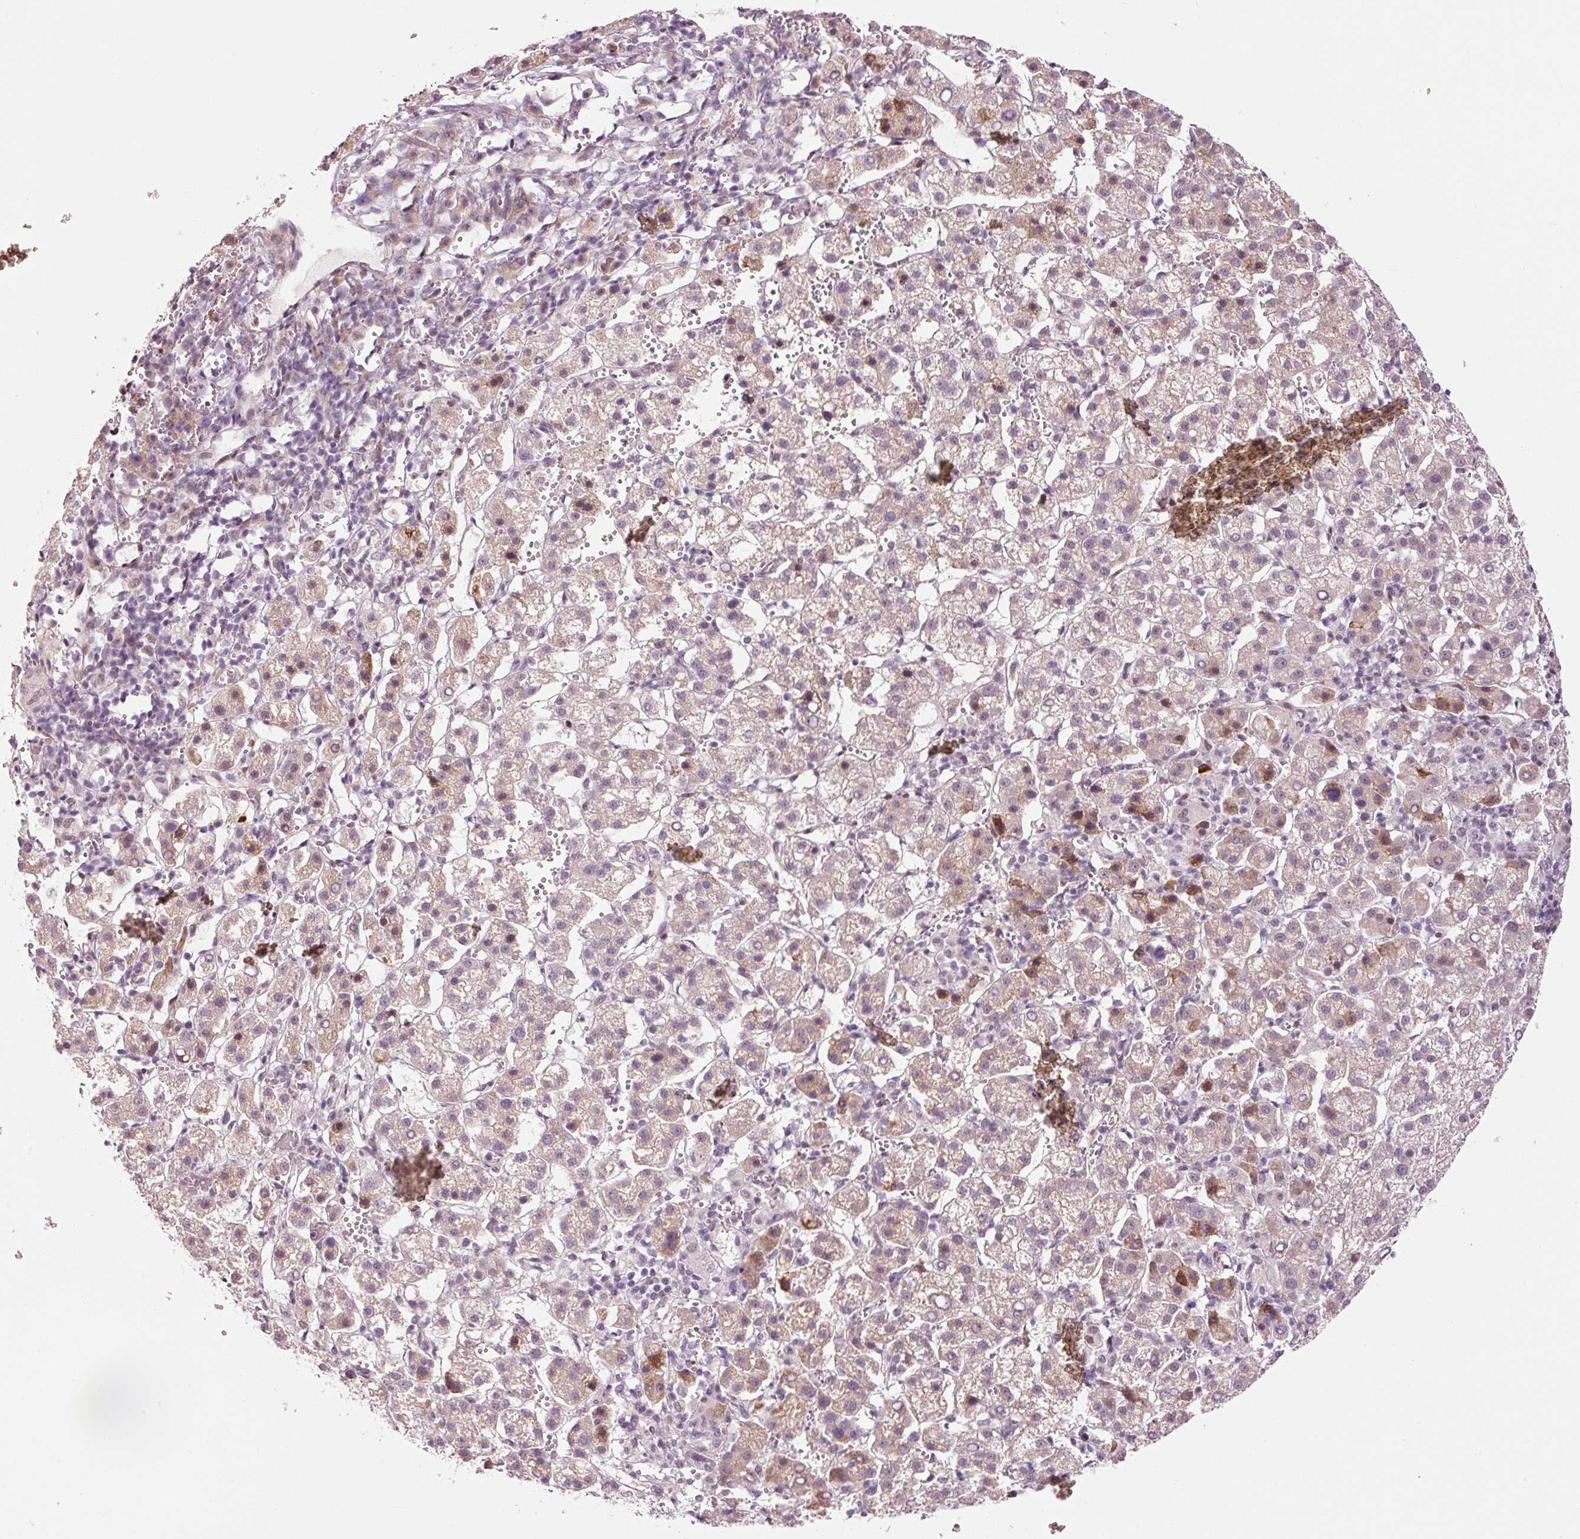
{"staining": {"intensity": "weak", "quantity": "<25%", "location": "cytoplasmic/membranous"}, "tissue": "liver cancer", "cell_type": "Tumor cells", "image_type": "cancer", "snomed": [{"axis": "morphology", "description": "Carcinoma, Hepatocellular, NOS"}, {"axis": "topography", "description": "Liver"}], "caption": "Immunohistochemistry image of neoplastic tissue: hepatocellular carcinoma (liver) stained with DAB shows no significant protein positivity in tumor cells.", "gene": "ANKRD20A1", "patient": {"sex": "female", "age": 58}}